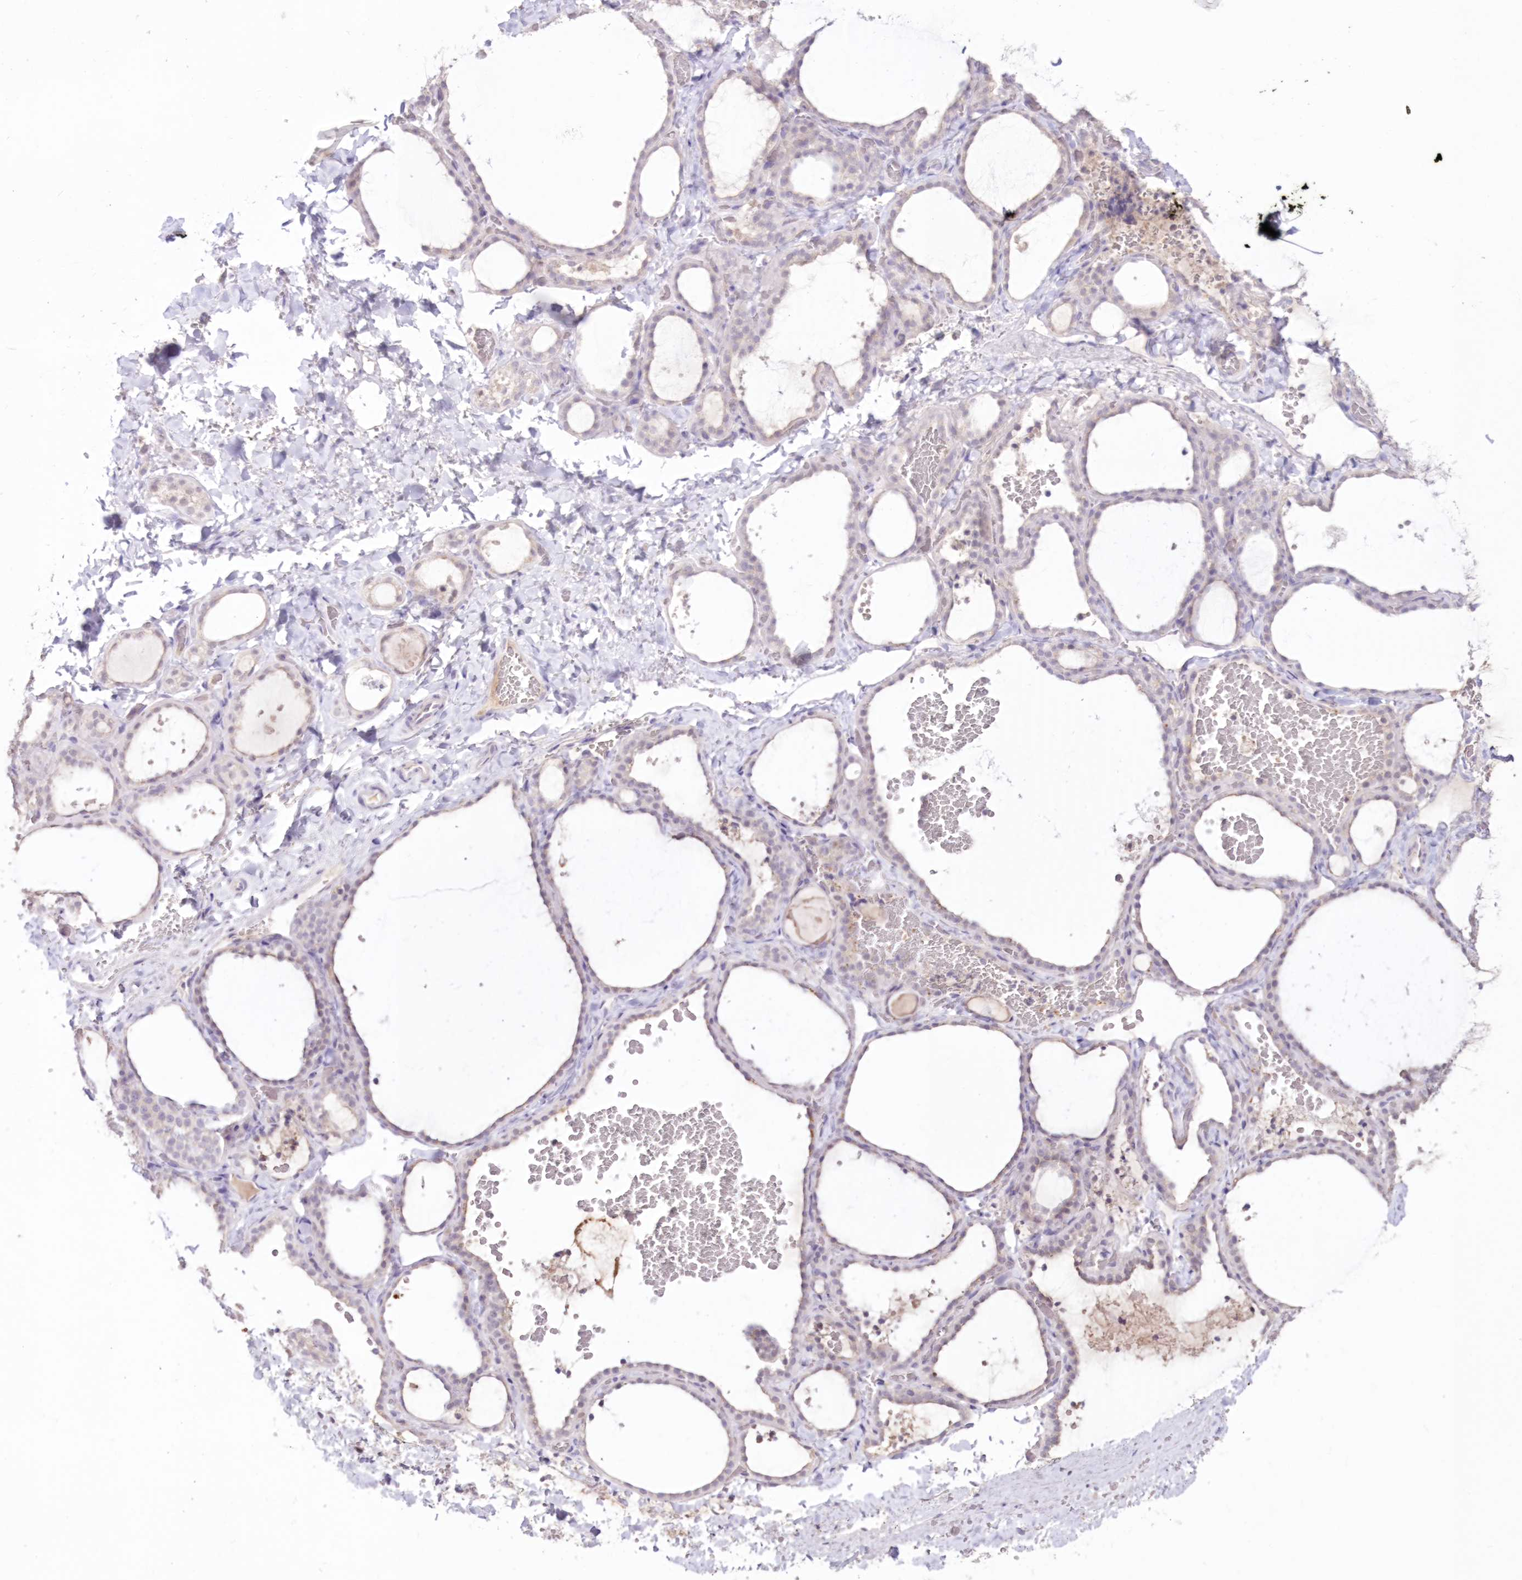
{"staining": {"intensity": "weak", "quantity": "25%-75%", "location": "cytoplasmic/membranous"}, "tissue": "thyroid gland", "cell_type": "Glandular cells", "image_type": "normal", "snomed": [{"axis": "morphology", "description": "Normal tissue, NOS"}, {"axis": "topography", "description": "Thyroid gland"}], "caption": "Thyroid gland stained with DAB (3,3'-diaminobenzidine) immunohistochemistry (IHC) shows low levels of weak cytoplasmic/membranous expression in approximately 25%-75% of glandular cells. The staining is performed using DAB brown chromogen to label protein expression. The nuclei are counter-stained blue using hematoxylin.", "gene": "NEU4", "patient": {"sex": "female", "age": 22}}